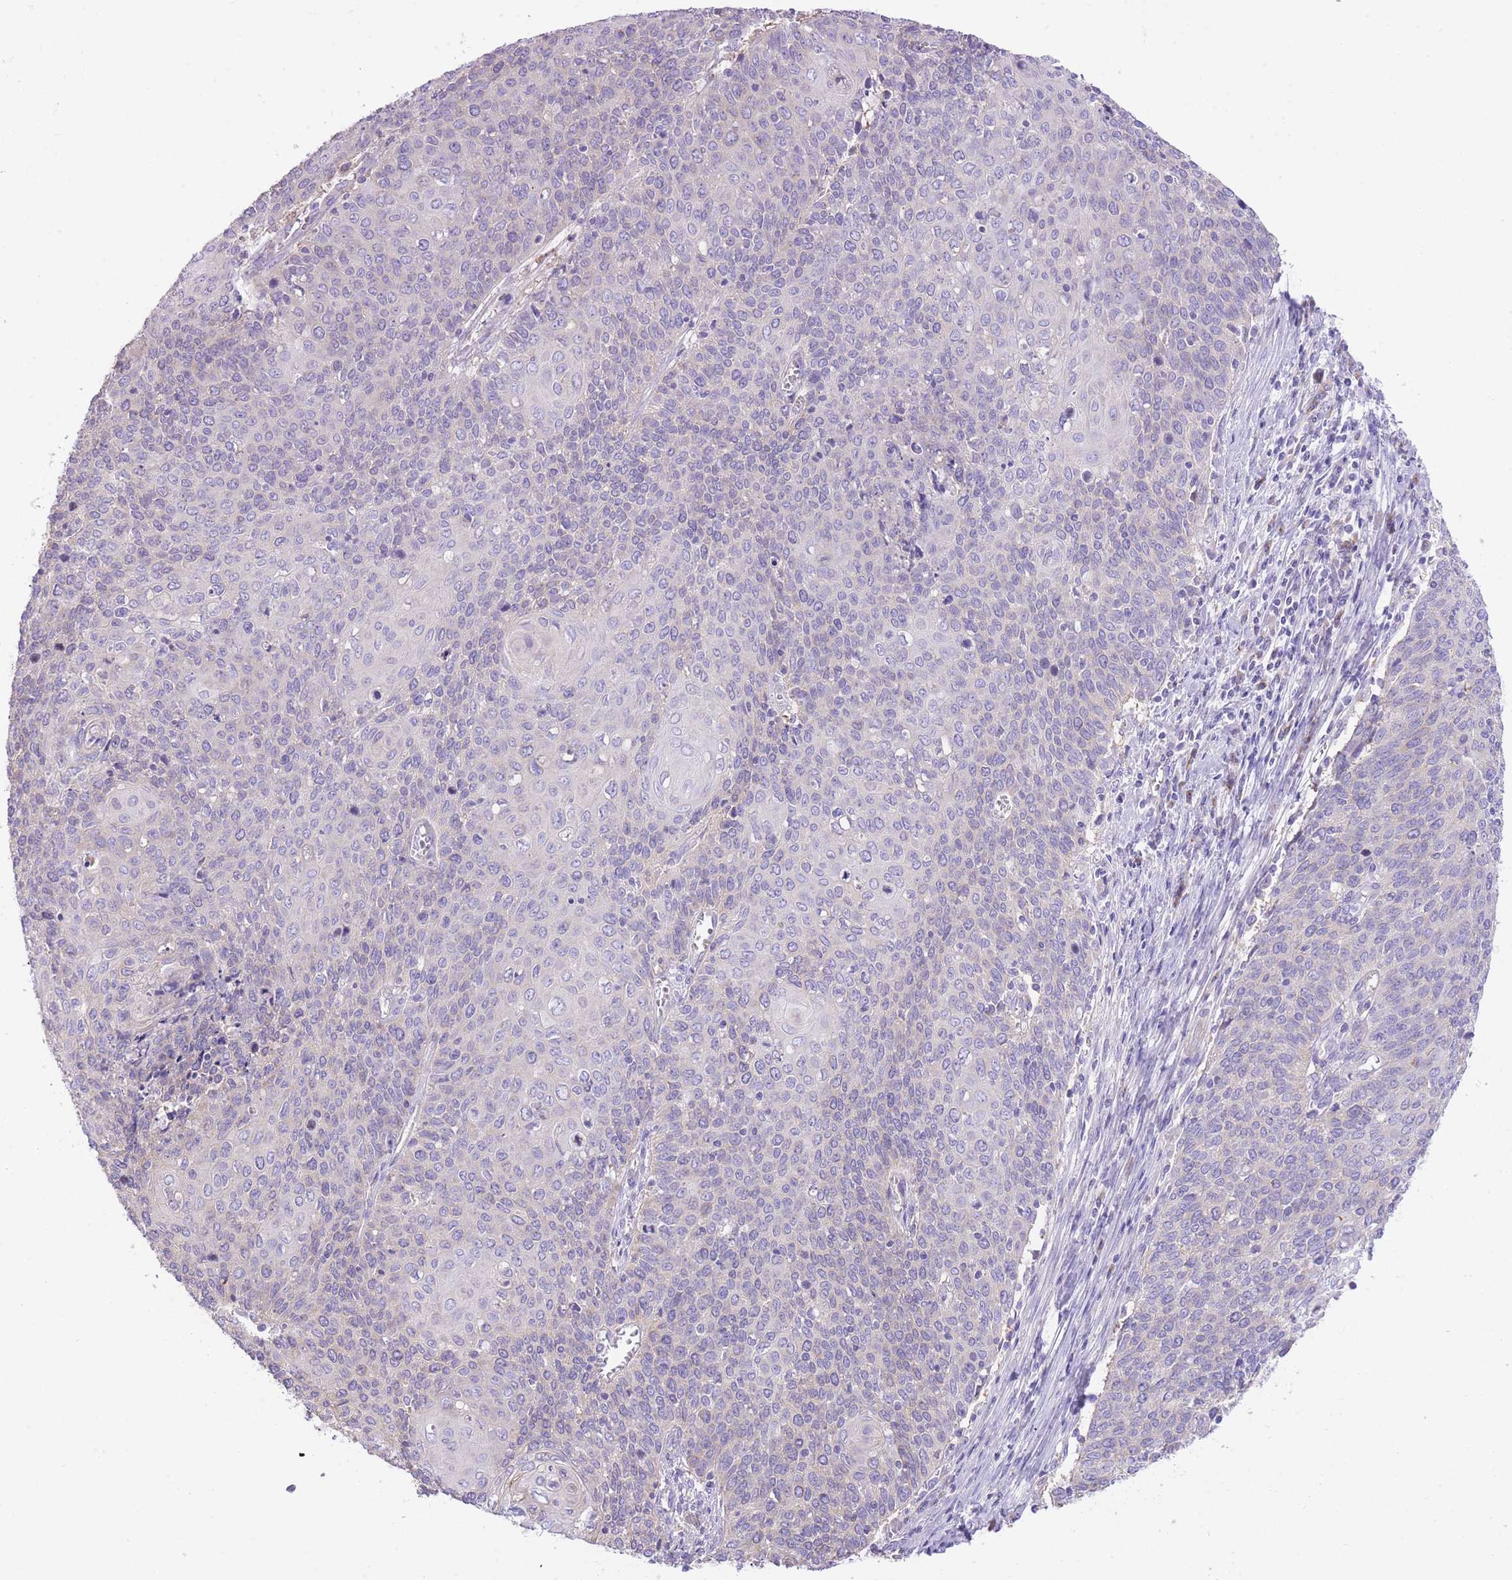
{"staining": {"intensity": "negative", "quantity": "none", "location": "none"}, "tissue": "cervical cancer", "cell_type": "Tumor cells", "image_type": "cancer", "snomed": [{"axis": "morphology", "description": "Squamous cell carcinoma, NOS"}, {"axis": "topography", "description": "Cervix"}], "caption": "There is no significant staining in tumor cells of cervical cancer.", "gene": "RHOU", "patient": {"sex": "female", "age": 39}}